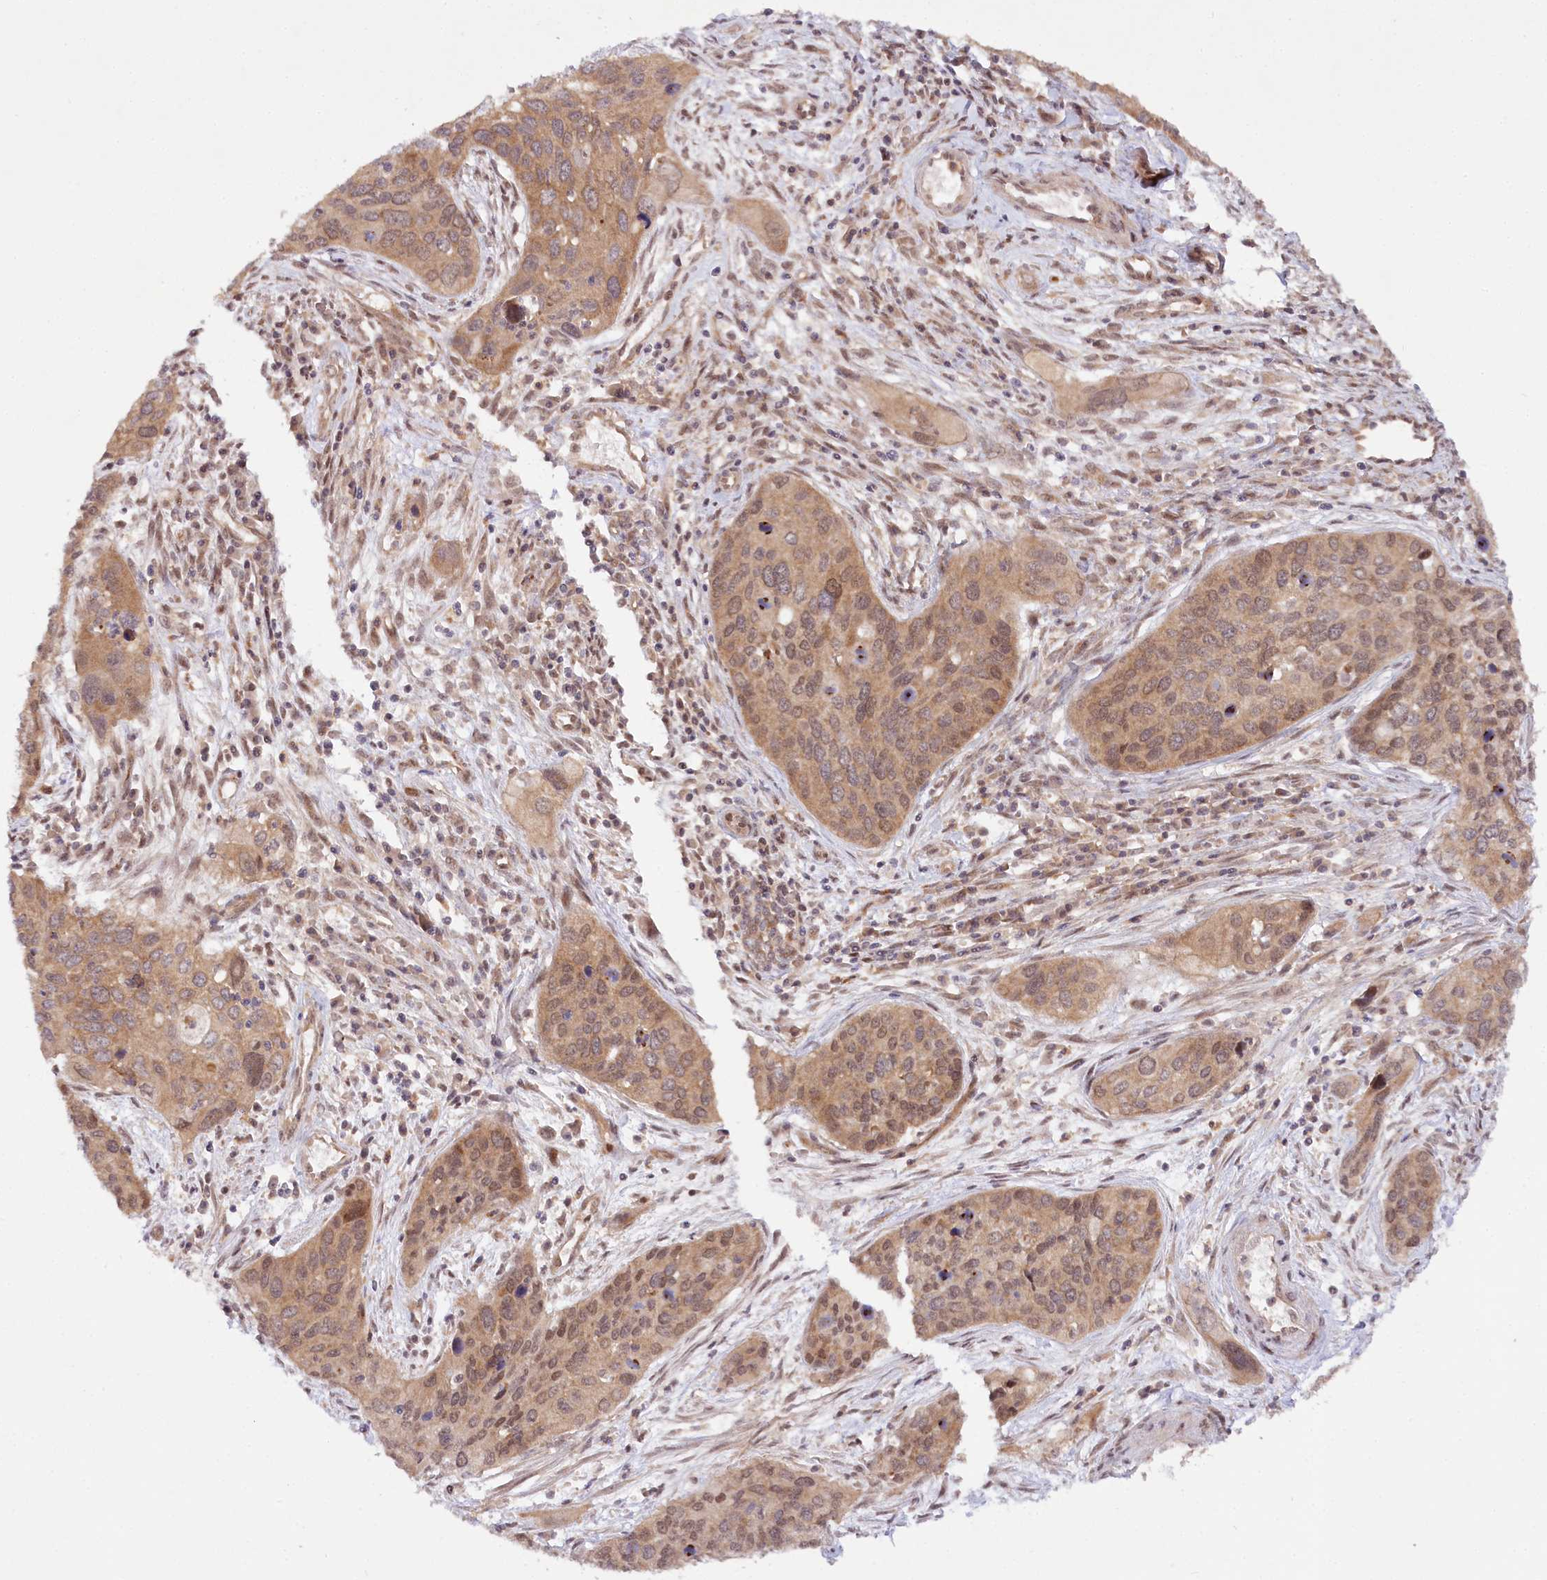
{"staining": {"intensity": "moderate", "quantity": ">75%", "location": "cytoplasmic/membranous,nuclear"}, "tissue": "cervical cancer", "cell_type": "Tumor cells", "image_type": "cancer", "snomed": [{"axis": "morphology", "description": "Squamous cell carcinoma, NOS"}, {"axis": "topography", "description": "Cervix"}], "caption": "Protein expression by immunohistochemistry (IHC) reveals moderate cytoplasmic/membranous and nuclear positivity in about >75% of tumor cells in squamous cell carcinoma (cervical). (DAB = brown stain, brightfield microscopy at high magnification).", "gene": "CCDC65", "patient": {"sex": "female", "age": 55}}